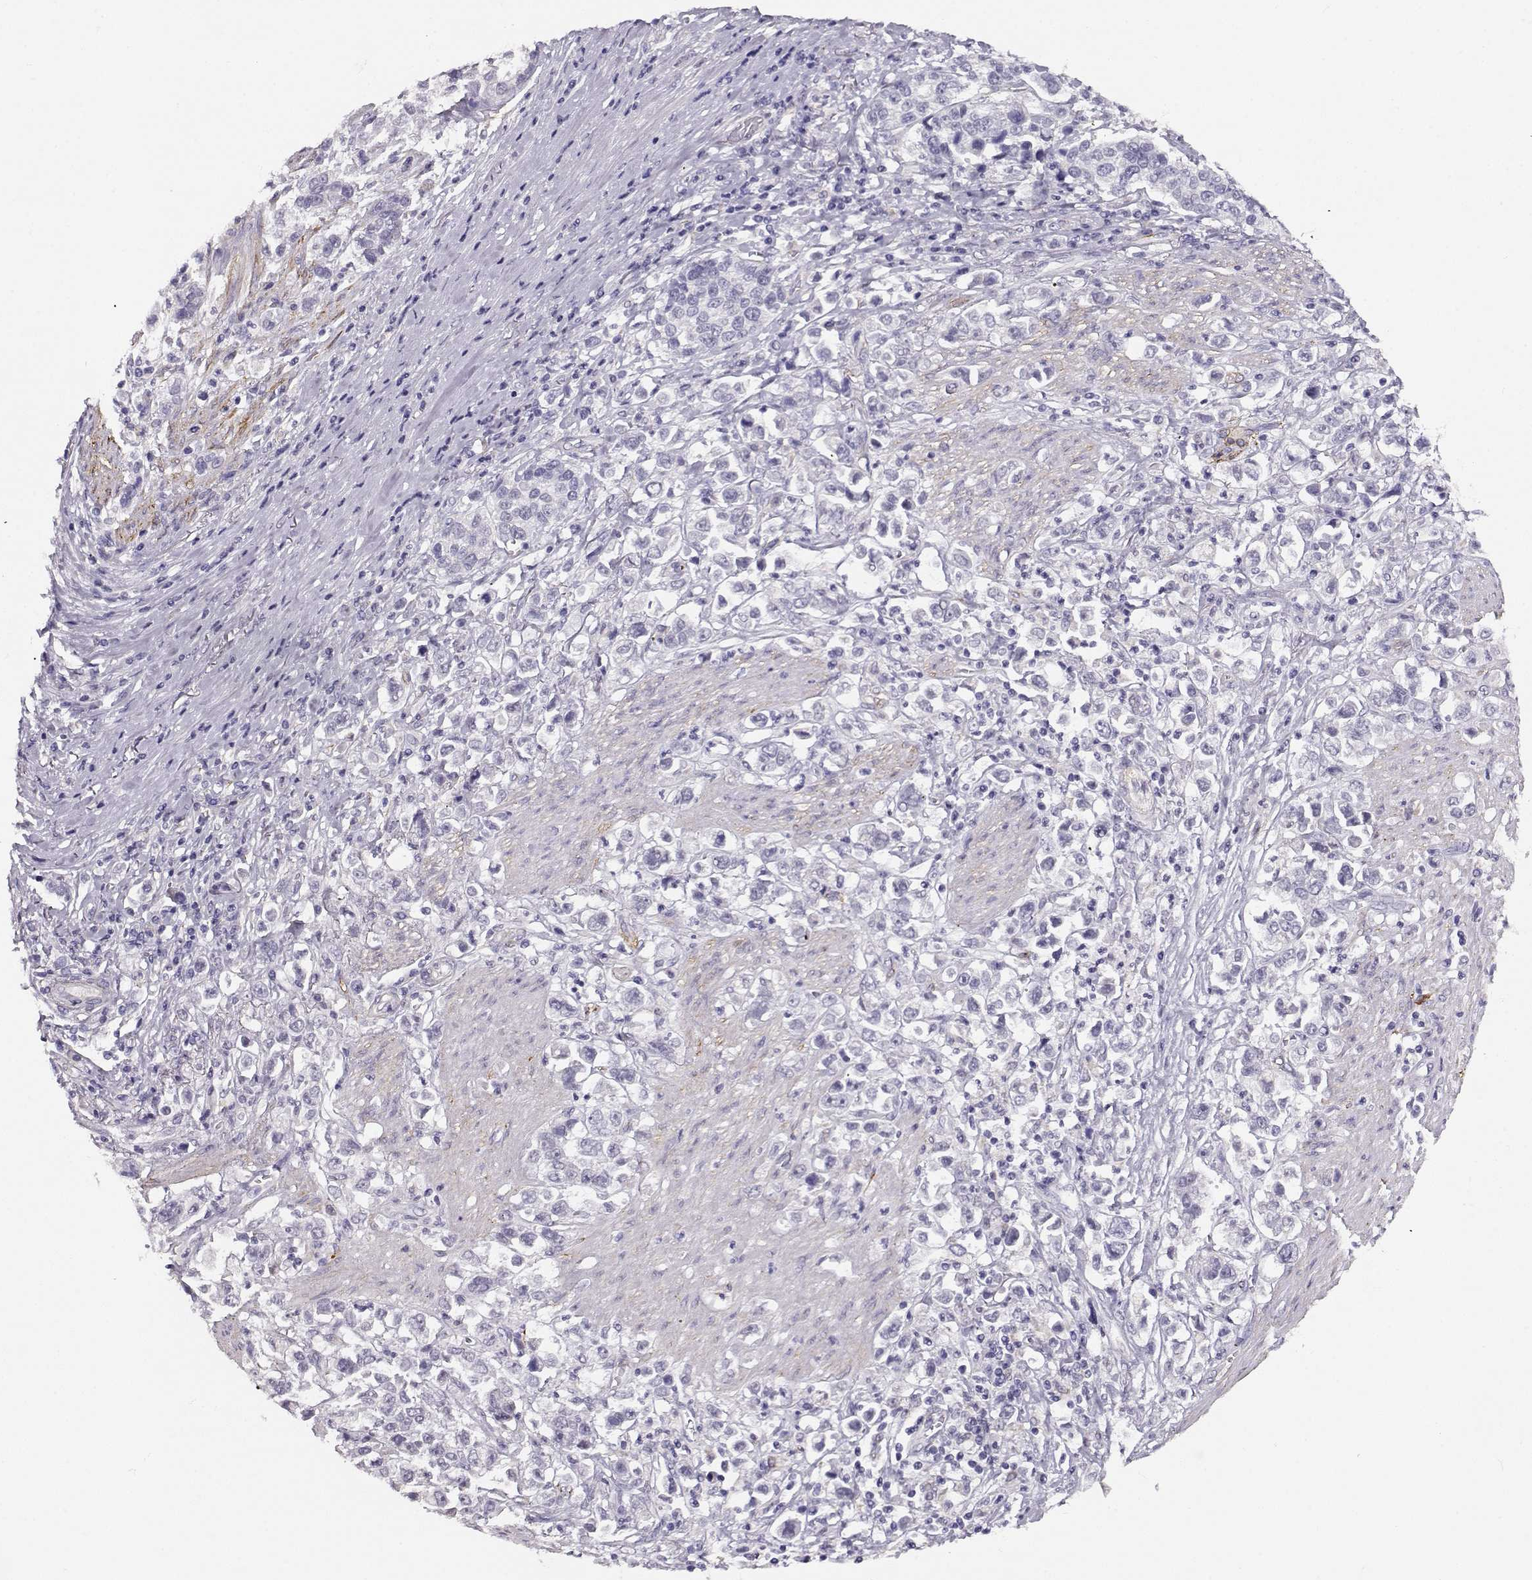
{"staining": {"intensity": "negative", "quantity": "none", "location": "none"}, "tissue": "stomach cancer", "cell_type": "Tumor cells", "image_type": "cancer", "snomed": [{"axis": "morphology", "description": "Adenocarcinoma, NOS"}, {"axis": "topography", "description": "Stomach"}], "caption": "Tumor cells show no significant protein staining in stomach cancer (adenocarcinoma).", "gene": "RBM44", "patient": {"sex": "male", "age": 93}}